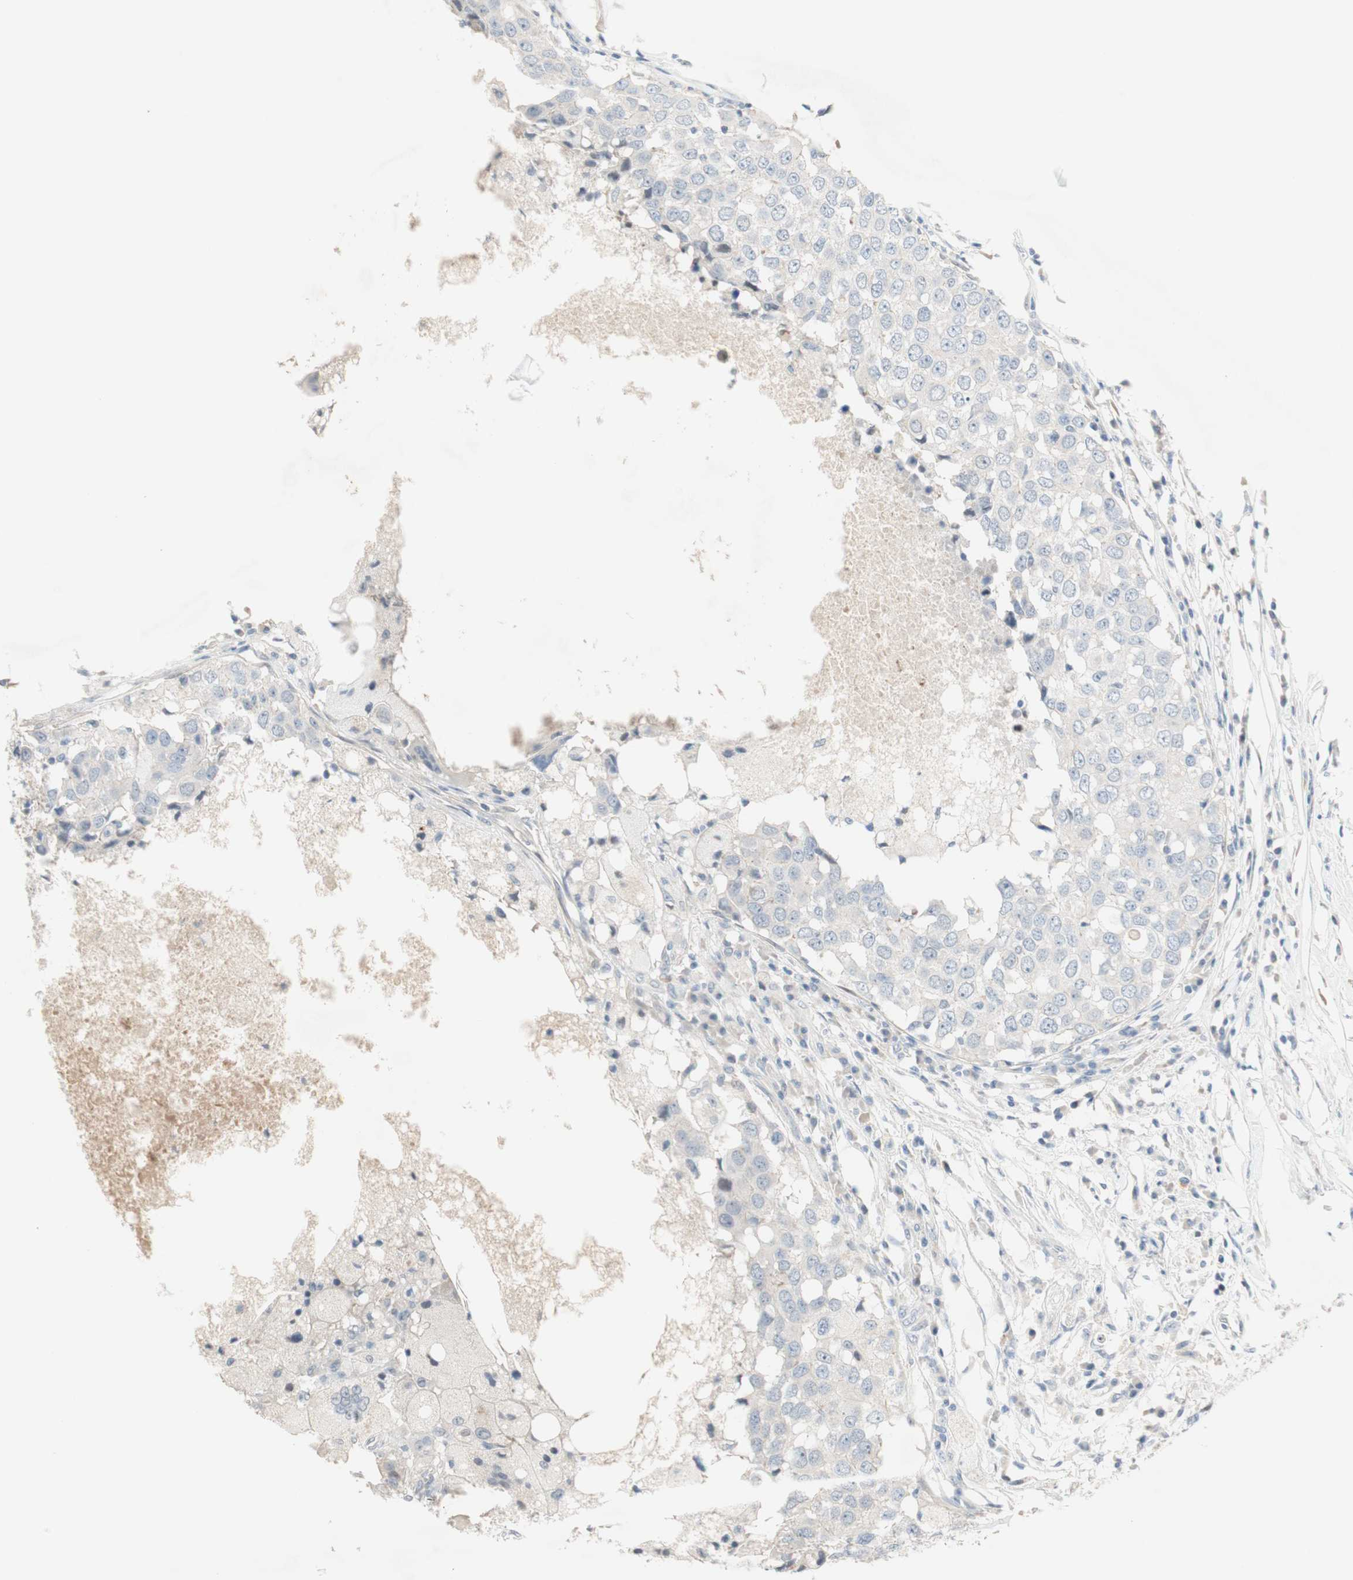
{"staining": {"intensity": "negative", "quantity": "none", "location": "none"}, "tissue": "breast cancer", "cell_type": "Tumor cells", "image_type": "cancer", "snomed": [{"axis": "morphology", "description": "Duct carcinoma"}, {"axis": "topography", "description": "Breast"}], "caption": "Immunohistochemistry (IHC) micrograph of human breast cancer stained for a protein (brown), which demonstrates no positivity in tumor cells.", "gene": "PDZK1", "patient": {"sex": "female", "age": 27}}